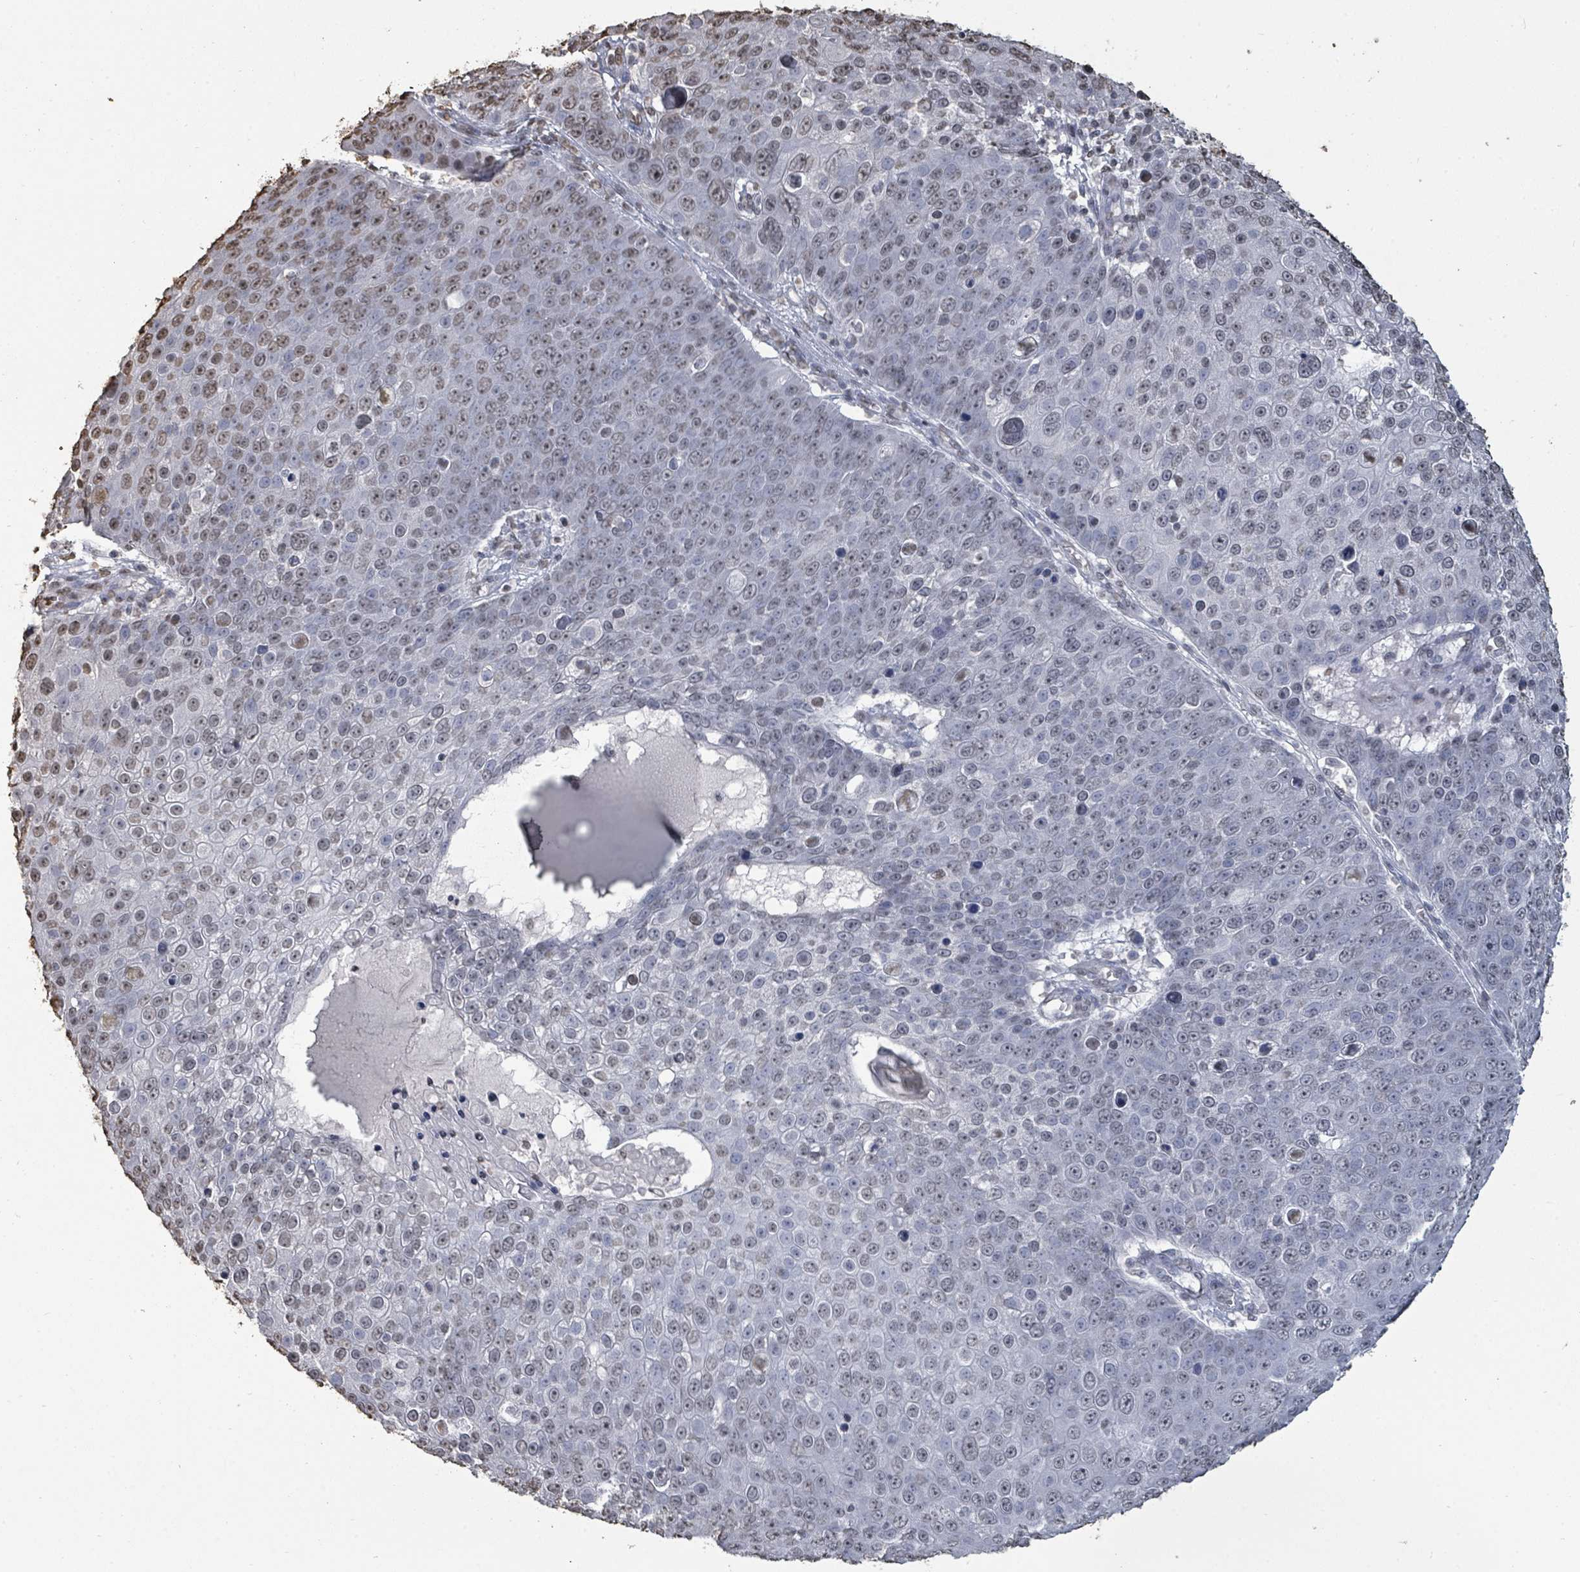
{"staining": {"intensity": "weak", "quantity": "<25%", "location": "nuclear"}, "tissue": "skin cancer", "cell_type": "Tumor cells", "image_type": "cancer", "snomed": [{"axis": "morphology", "description": "Squamous cell carcinoma, NOS"}, {"axis": "topography", "description": "Skin"}], "caption": "Skin cancer was stained to show a protein in brown. There is no significant staining in tumor cells.", "gene": "MRPS12", "patient": {"sex": "male", "age": 71}}